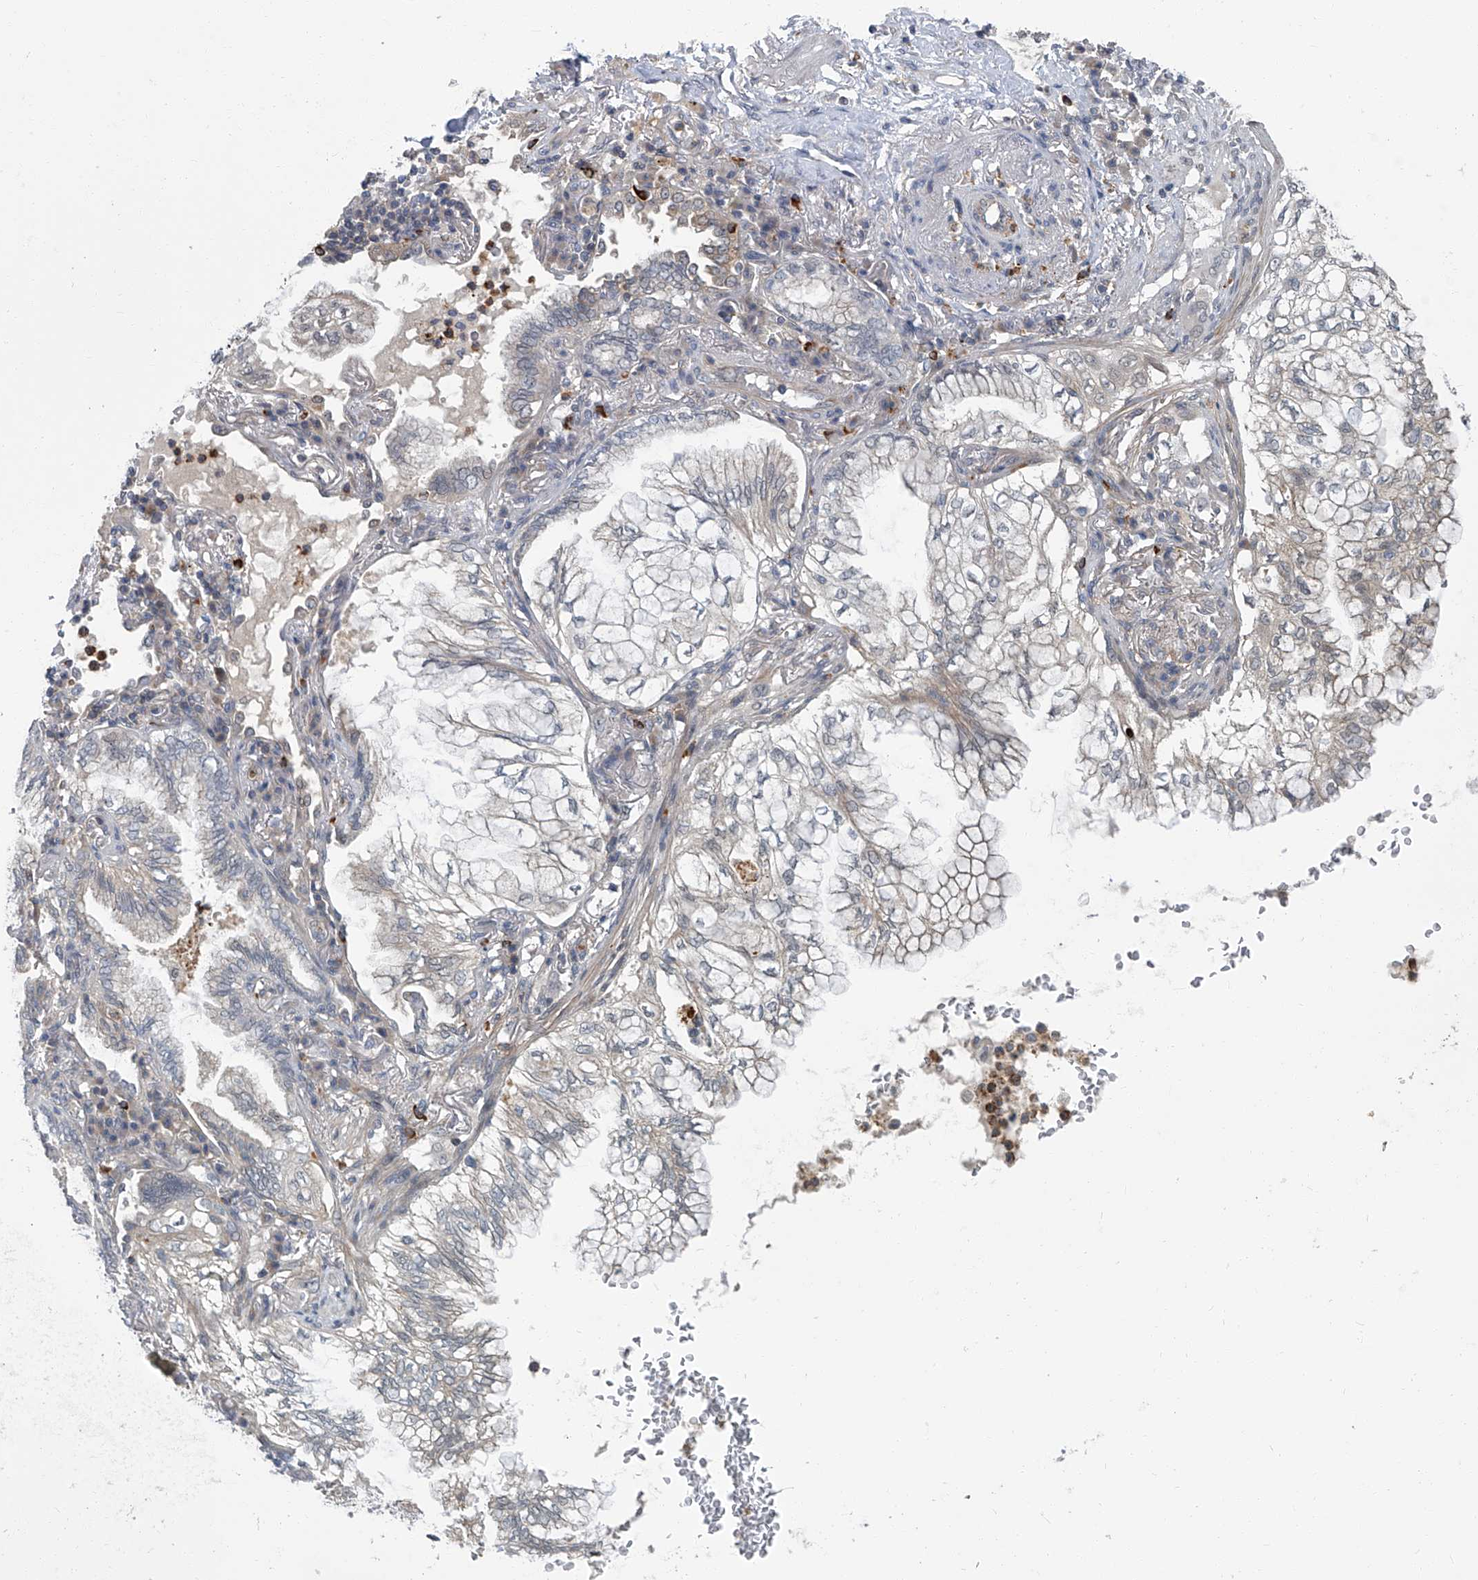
{"staining": {"intensity": "negative", "quantity": "none", "location": "none"}, "tissue": "lung cancer", "cell_type": "Tumor cells", "image_type": "cancer", "snomed": [{"axis": "morphology", "description": "Adenocarcinoma, NOS"}, {"axis": "topography", "description": "Lung"}], "caption": "Tumor cells show no significant protein expression in adenocarcinoma (lung).", "gene": "AKNAD1", "patient": {"sex": "female", "age": 70}}